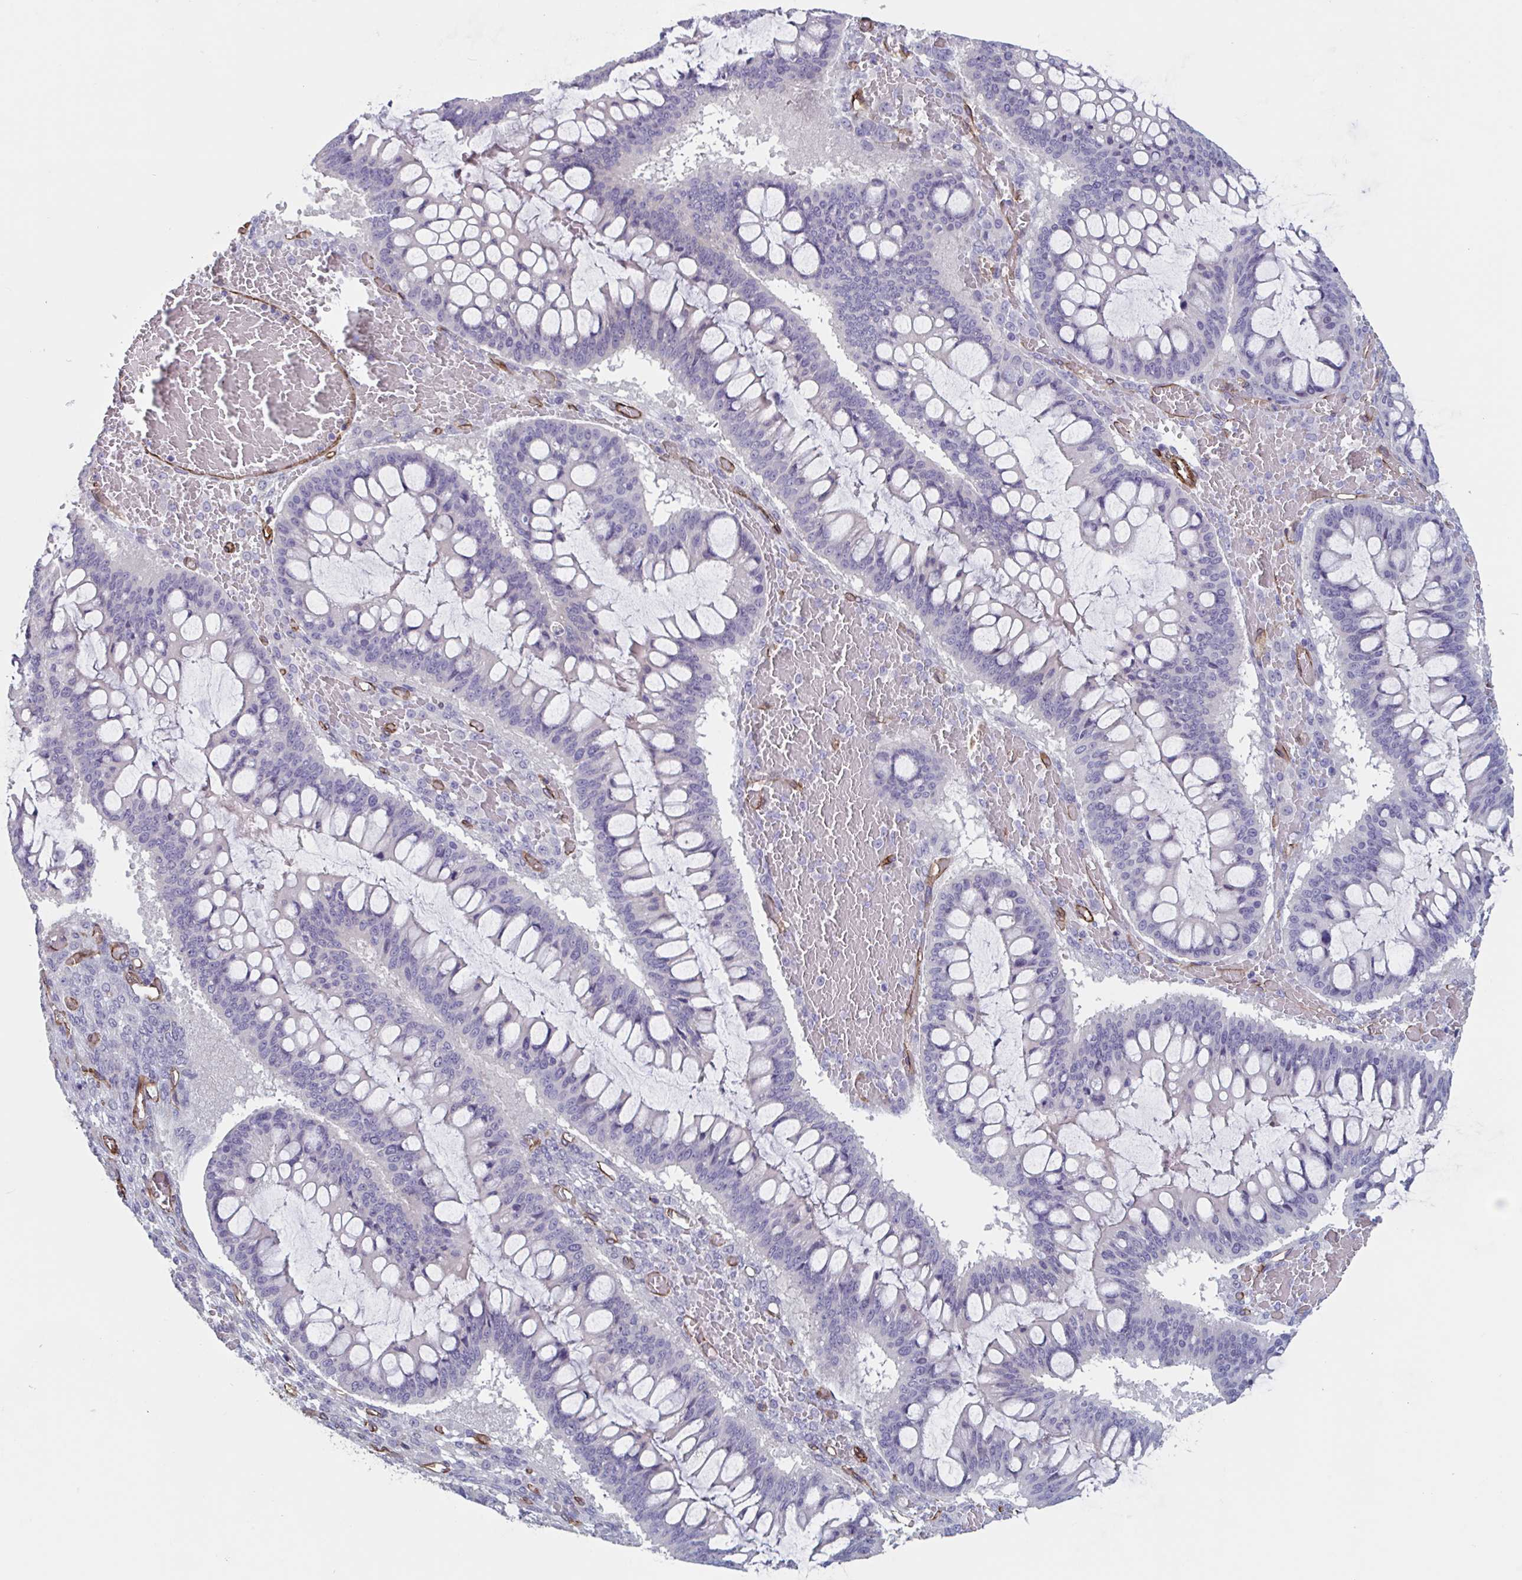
{"staining": {"intensity": "negative", "quantity": "none", "location": "none"}, "tissue": "ovarian cancer", "cell_type": "Tumor cells", "image_type": "cancer", "snomed": [{"axis": "morphology", "description": "Cystadenocarcinoma, mucinous, NOS"}, {"axis": "topography", "description": "Ovary"}], "caption": "A high-resolution micrograph shows immunohistochemistry staining of mucinous cystadenocarcinoma (ovarian), which exhibits no significant staining in tumor cells.", "gene": "CITED4", "patient": {"sex": "female", "age": 73}}